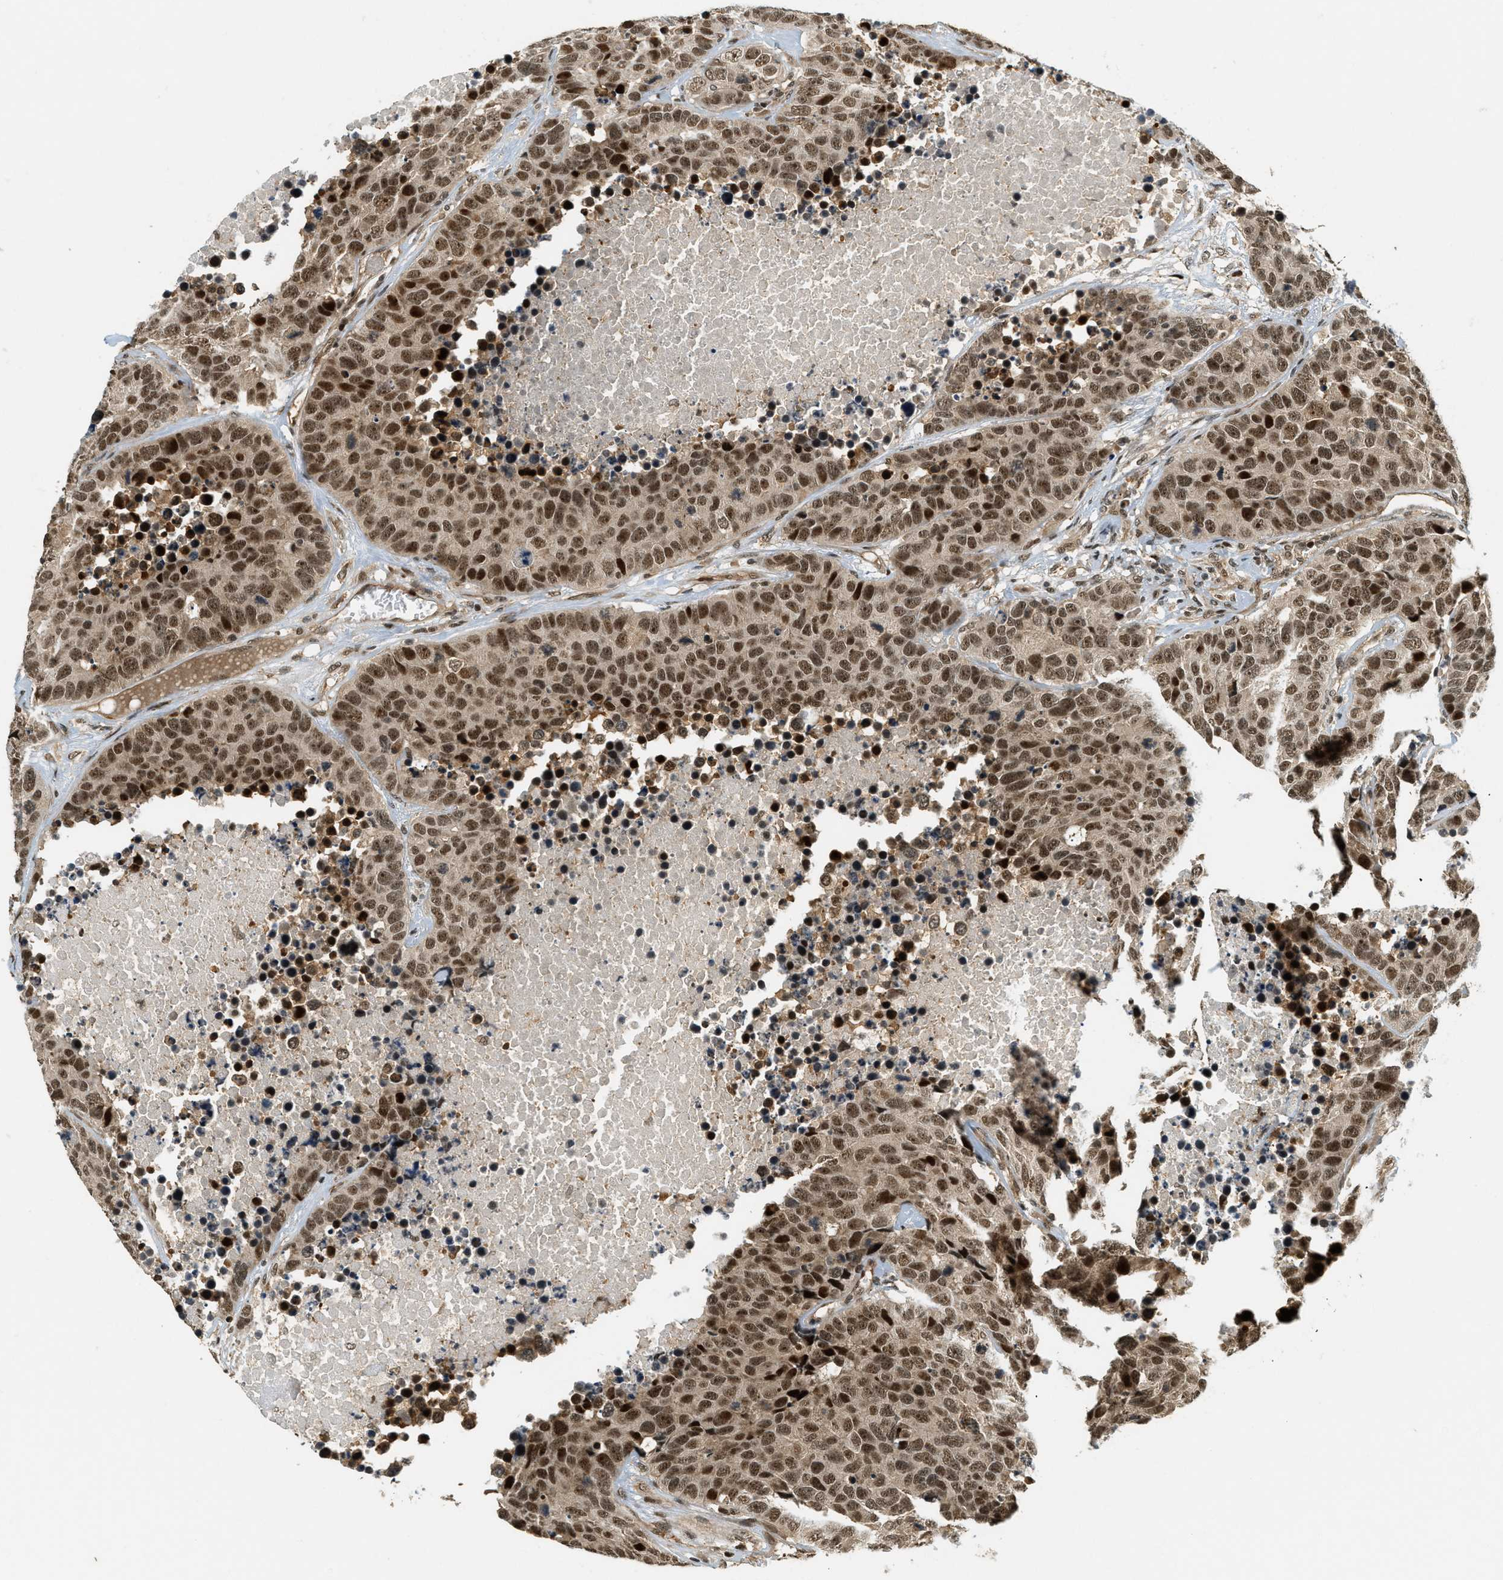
{"staining": {"intensity": "moderate", "quantity": ">75%", "location": "cytoplasmic/membranous,nuclear"}, "tissue": "carcinoid", "cell_type": "Tumor cells", "image_type": "cancer", "snomed": [{"axis": "morphology", "description": "Carcinoid, malignant, NOS"}, {"axis": "topography", "description": "Lung"}], "caption": "Brown immunohistochemical staining in malignant carcinoid exhibits moderate cytoplasmic/membranous and nuclear positivity in approximately >75% of tumor cells. (DAB IHC, brown staining for protein, blue staining for nuclei).", "gene": "FOXM1", "patient": {"sex": "male", "age": 60}}